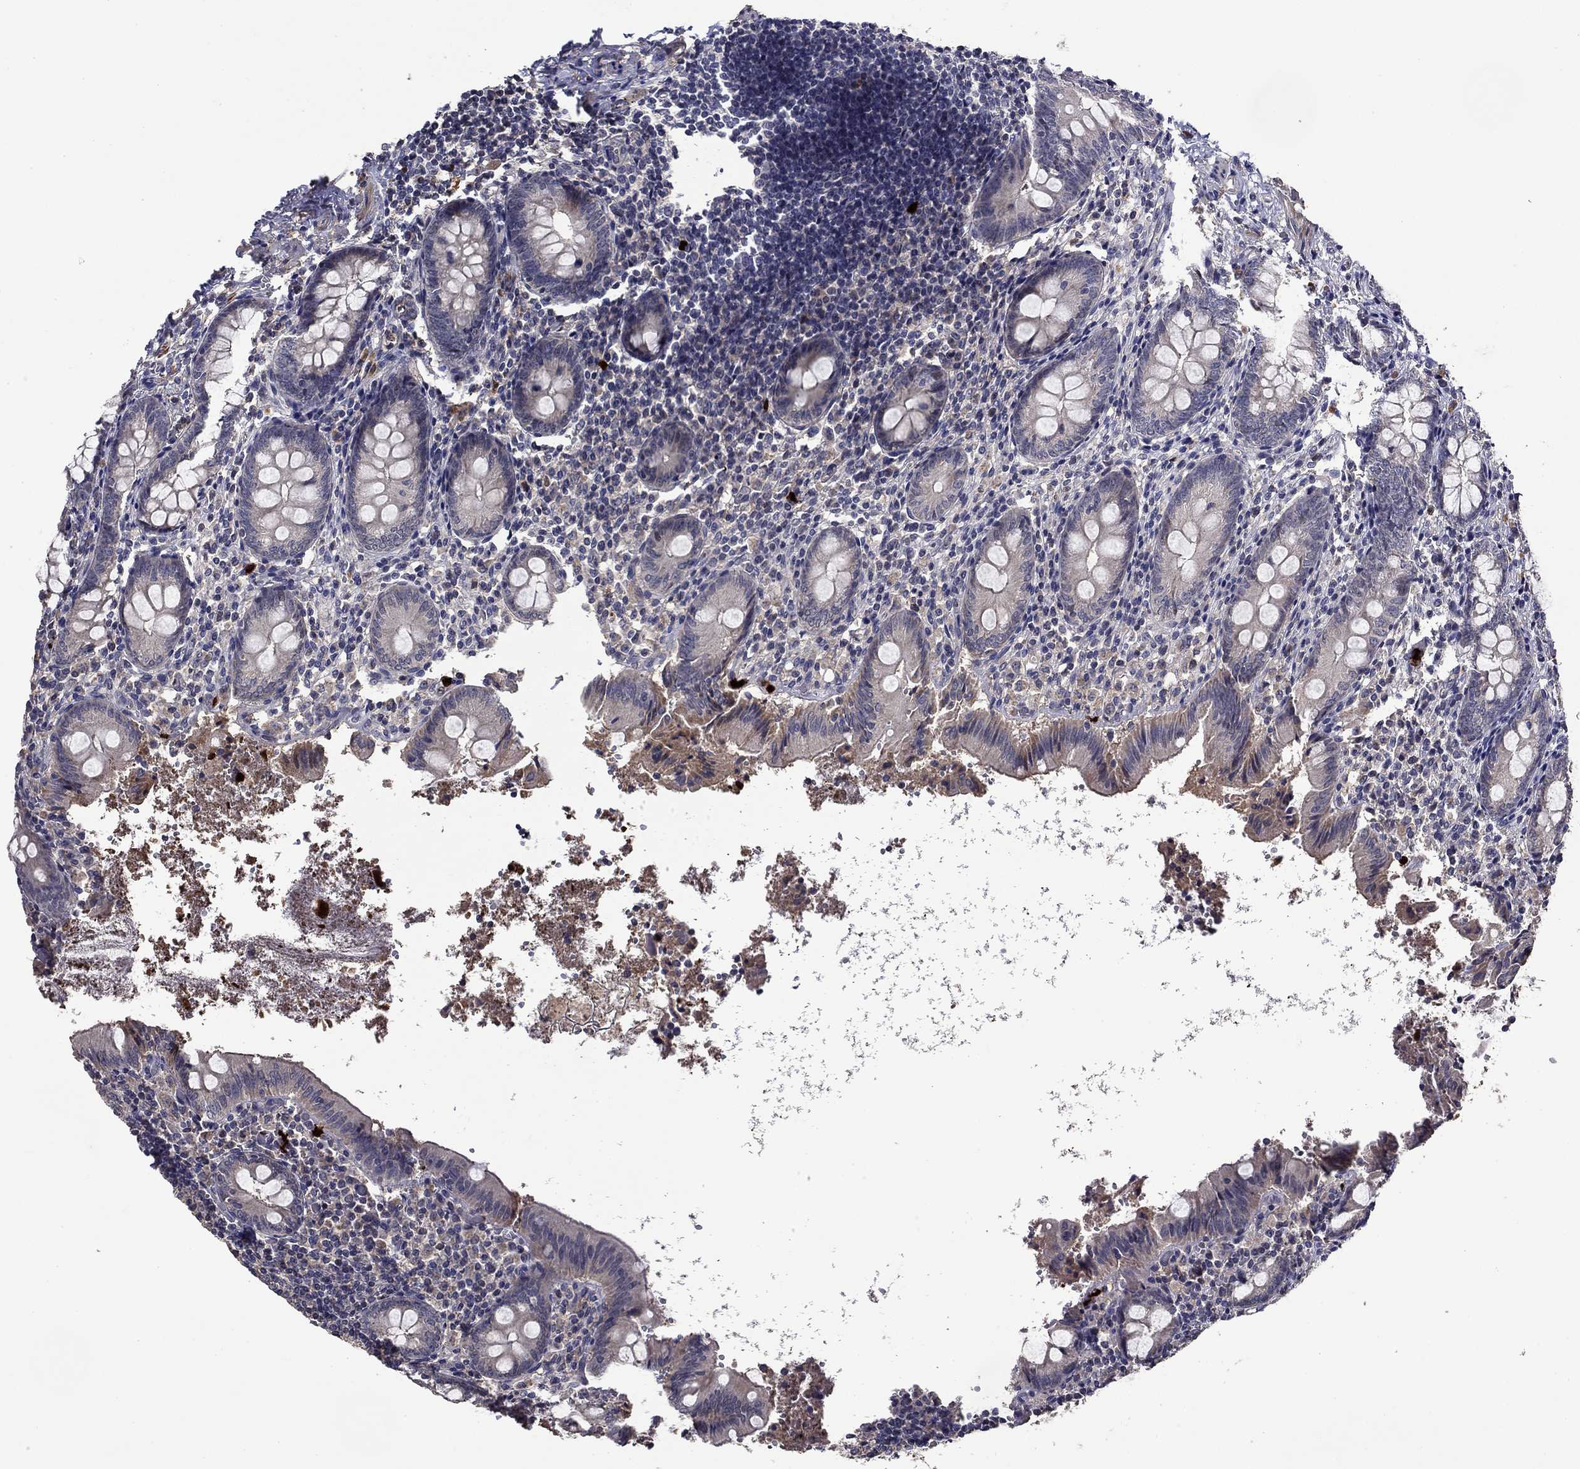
{"staining": {"intensity": "weak", "quantity": "<25%", "location": "cytoplasmic/membranous"}, "tissue": "appendix", "cell_type": "Glandular cells", "image_type": "normal", "snomed": [{"axis": "morphology", "description": "Normal tissue, NOS"}, {"axis": "topography", "description": "Appendix"}], "caption": "The immunohistochemistry (IHC) image has no significant staining in glandular cells of appendix.", "gene": "SATB1", "patient": {"sex": "female", "age": 23}}